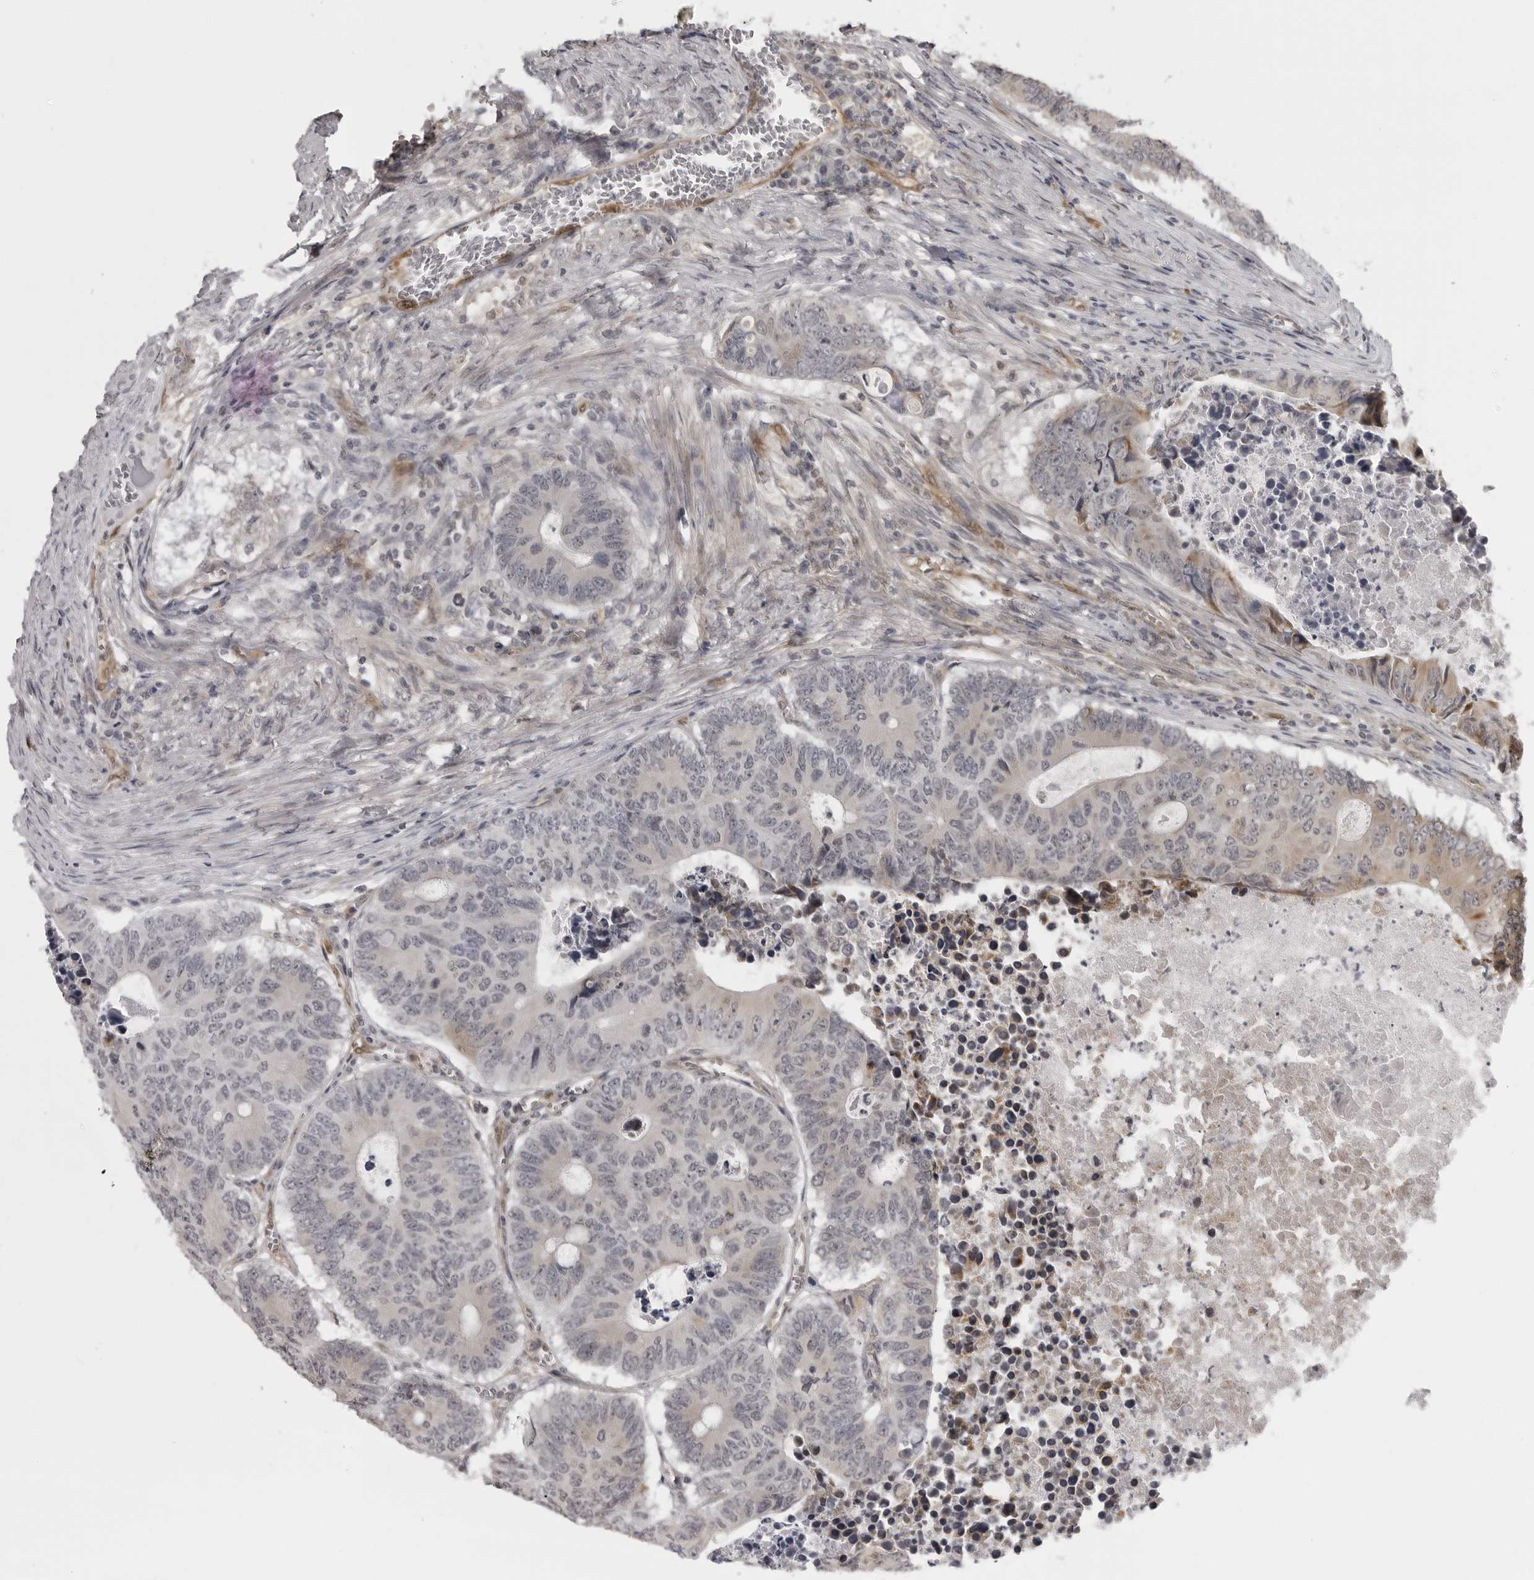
{"staining": {"intensity": "weak", "quantity": "<25%", "location": "nuclear"}, "tissue": "colorectal cancer", "cell_type": "Tumor cells", "image_type": "cancer", "snomed": [{"axis": "morphology", "description": "Adenocarcinoma, NOS"}, {"axis": "topography", "description": "Colon"}], "caption": "Tumor cells are negative for brown protein staining in colorectal adenocarcinoma.", "gene": "MAPK12", "patient": {"sex": "male", "age": 87}}